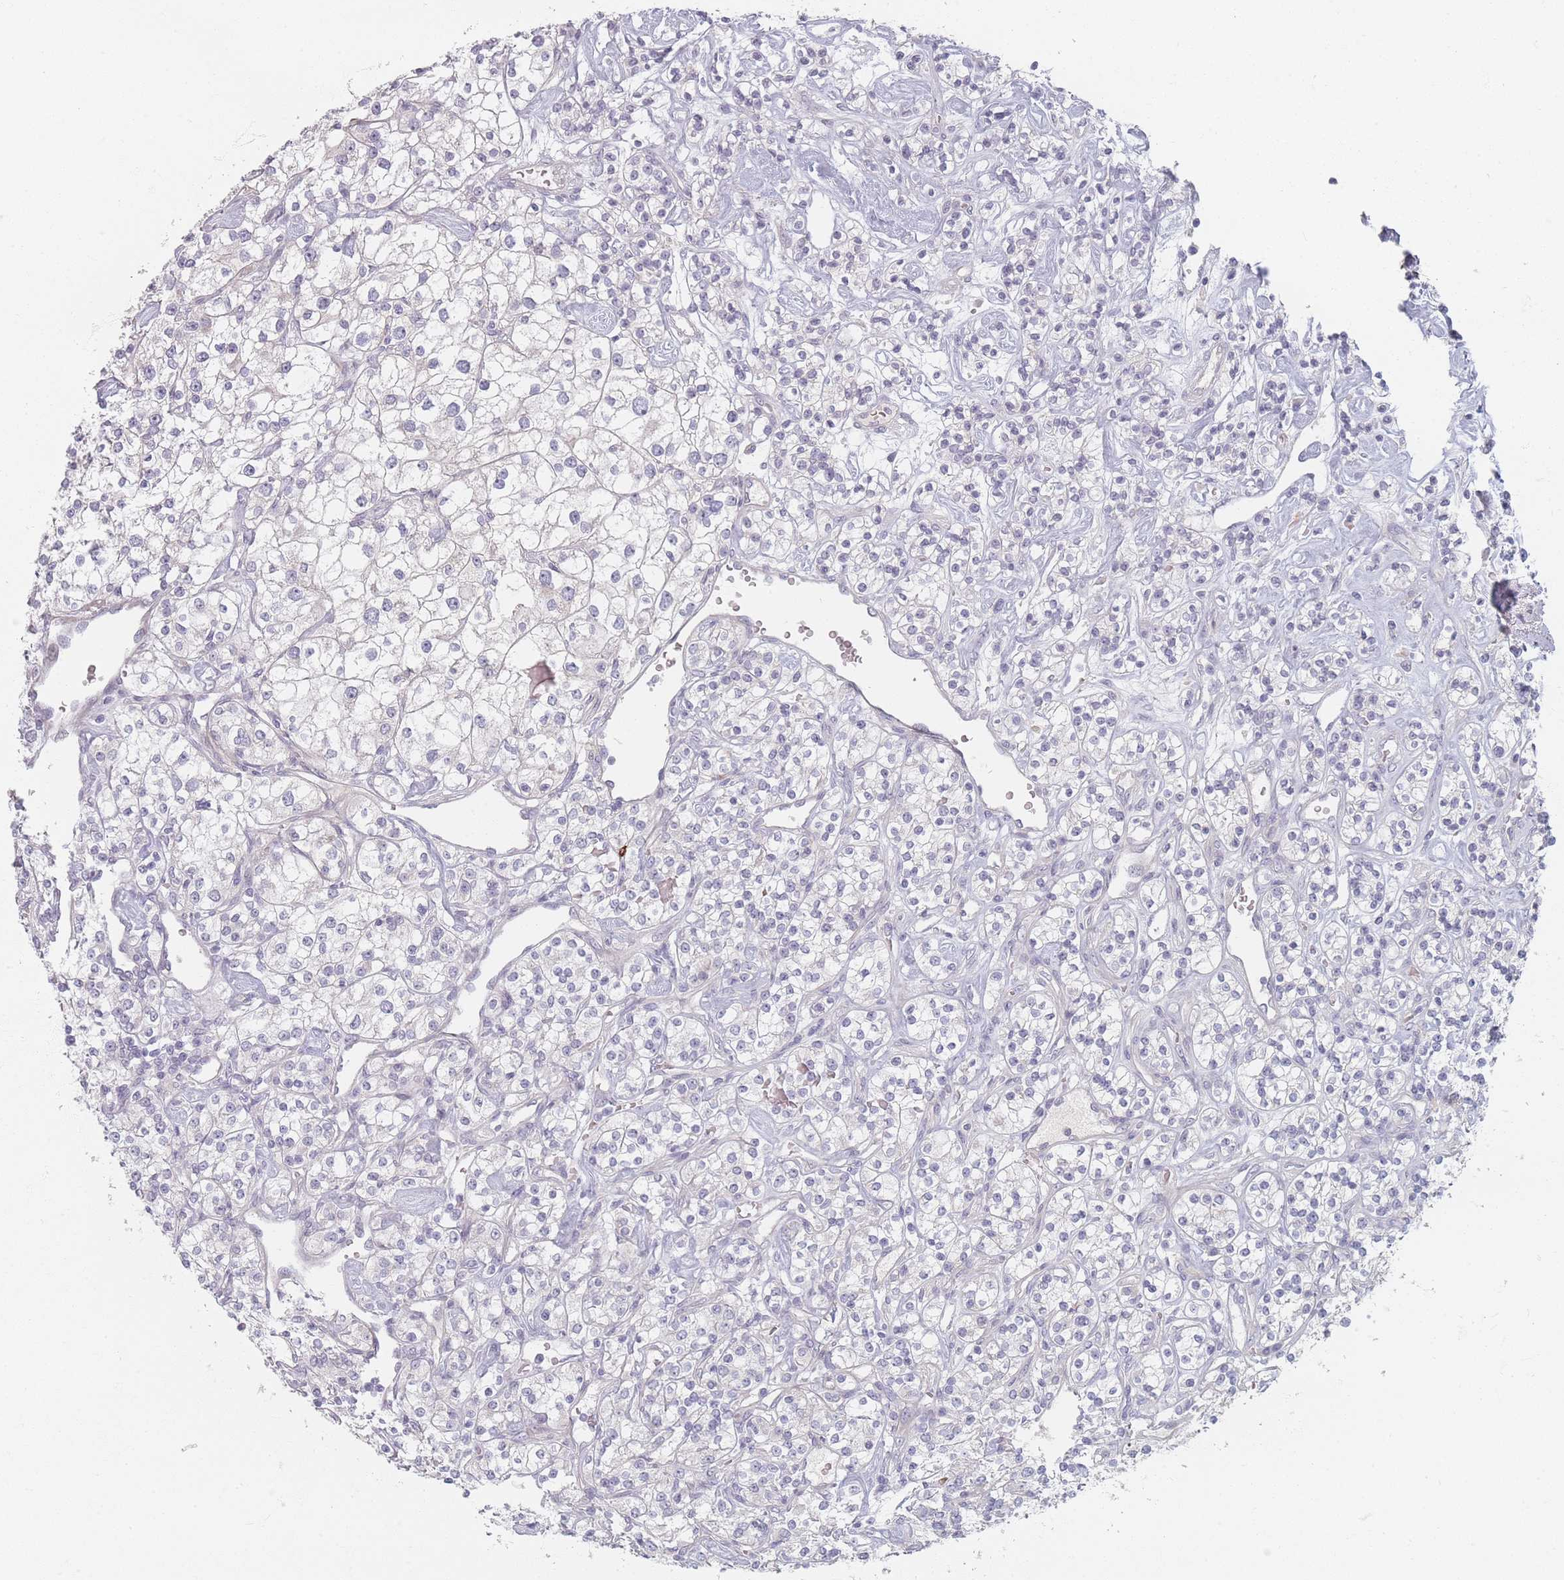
{"staining": {"intensity": "negative", "quantity": "none", "location": "none"}, "tissue": "renal cancer", "cell_type": "Tumor cells", "image_type": "cancer", "snomed": [{"axis": "morphology", "description": "Adenocarcinoma, NOS"}, {"axis": "topography", "description": "Kidney"}], "caption": "Tumor cells are negative for brown protein staining in adenocarcinoma (renal). (DAB (3,3'-diaminobenzidine) immunohistochemistry (IHC), high magnification).", "gene": "TMOD1", "patient": {"sex": "male", "age": 77}}